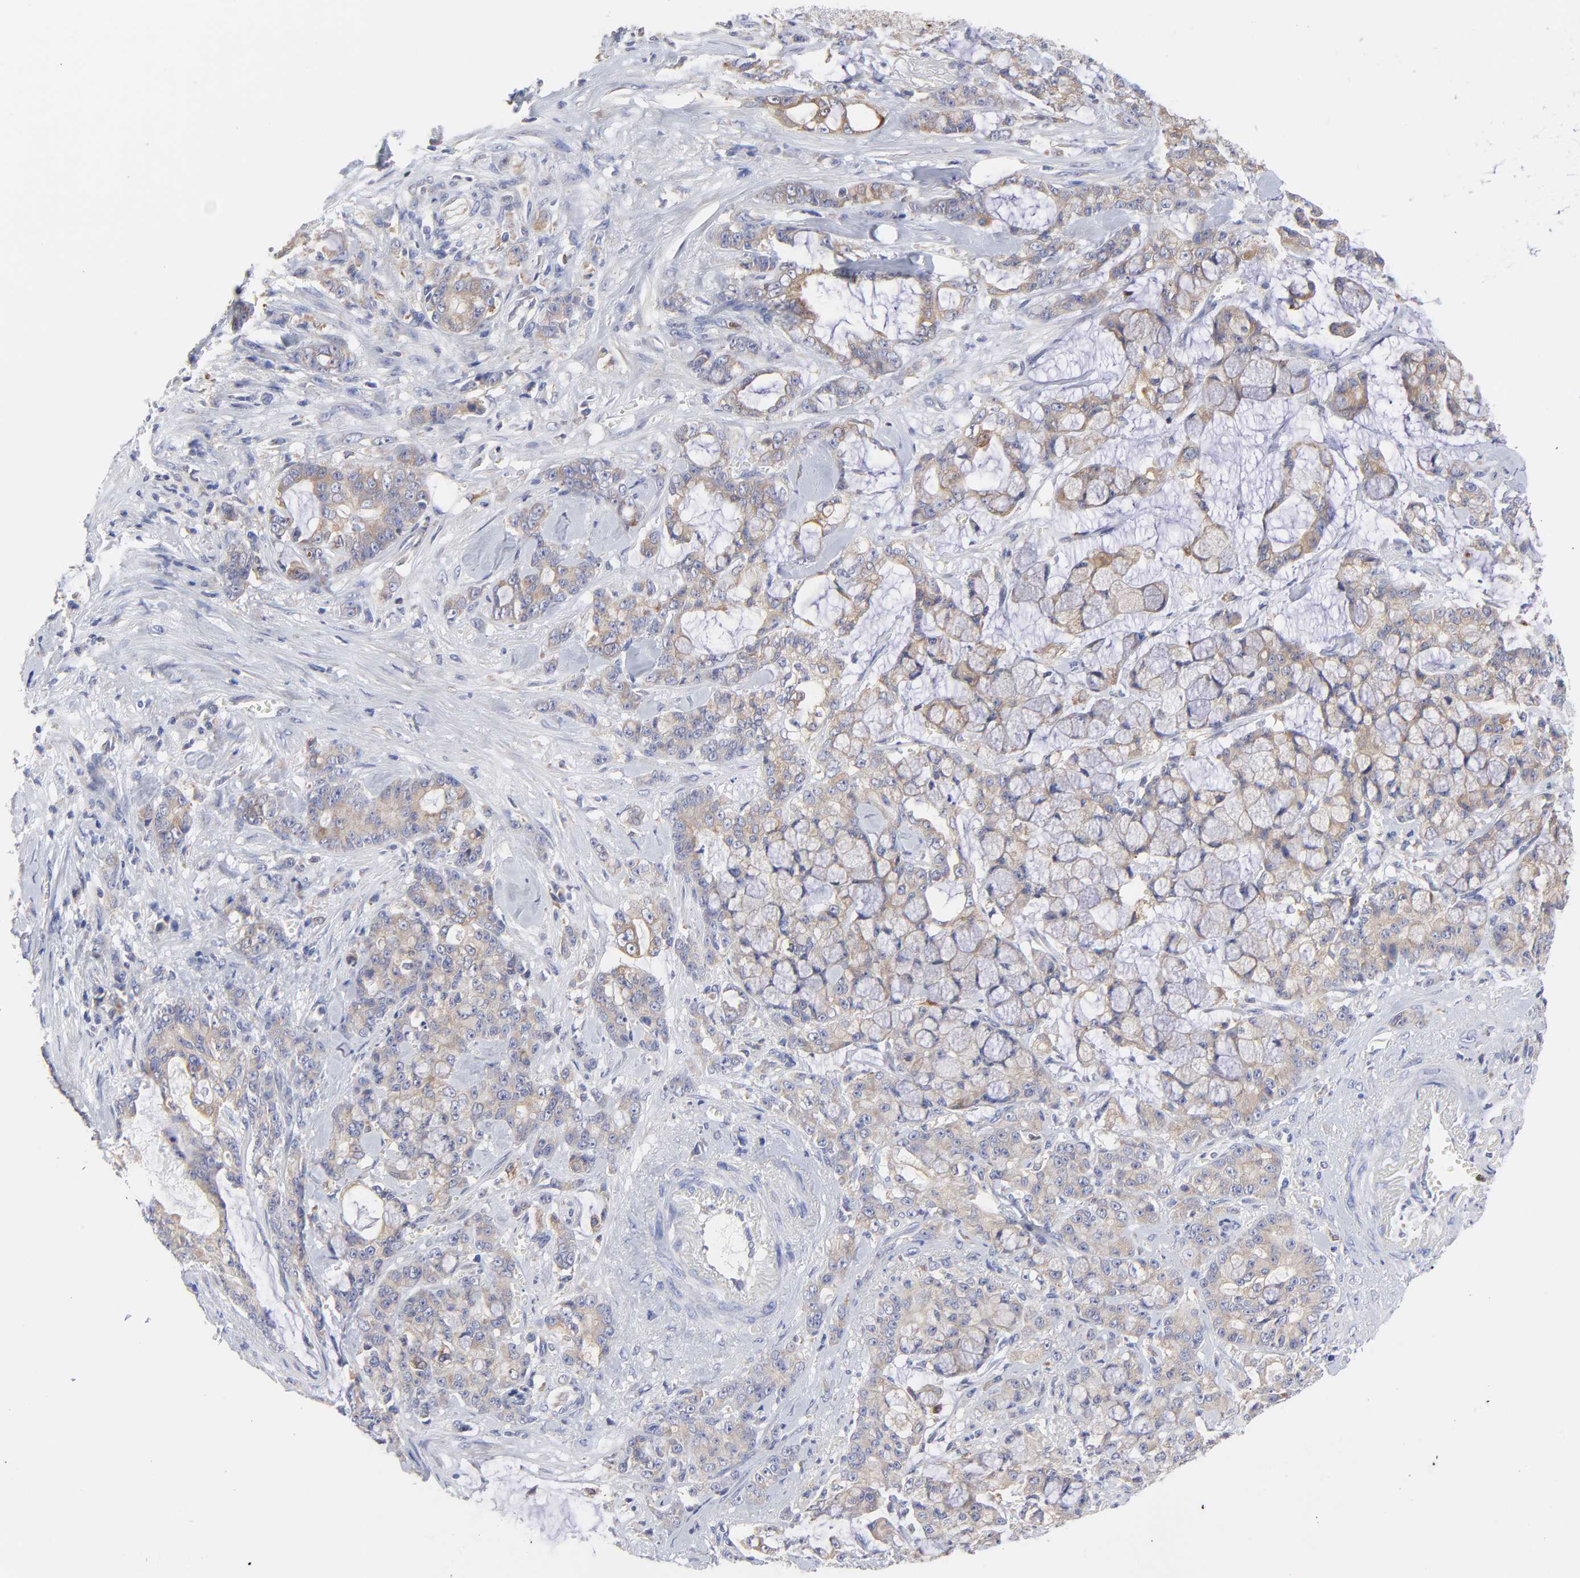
{"staining": {"intensity": "moderate", "quantity": ">75%", "location": "cytoplasmic/membranous"}, "tissue": "pancreatic cancer", "cell_type": "Tumor cells", "image_type": "cancer", "snomed": [{"axis": "morphology", "description": "Adenocarcinoma, NOS"}, {"axis": "topography", "description": "Pancreas"}], "caption": "High-power microscopy captured an immunohistochemistry histopathology image of pancreatic cancer (adenocarcinoma), revealing moderate cytoplasmic/membranous positivity in about >75% of tumor cells. (Brightfield microscopy of DAB IHC at high magnification).", "gene": "MOSPD2", "patient": {"sex": "female", "age": 73}}